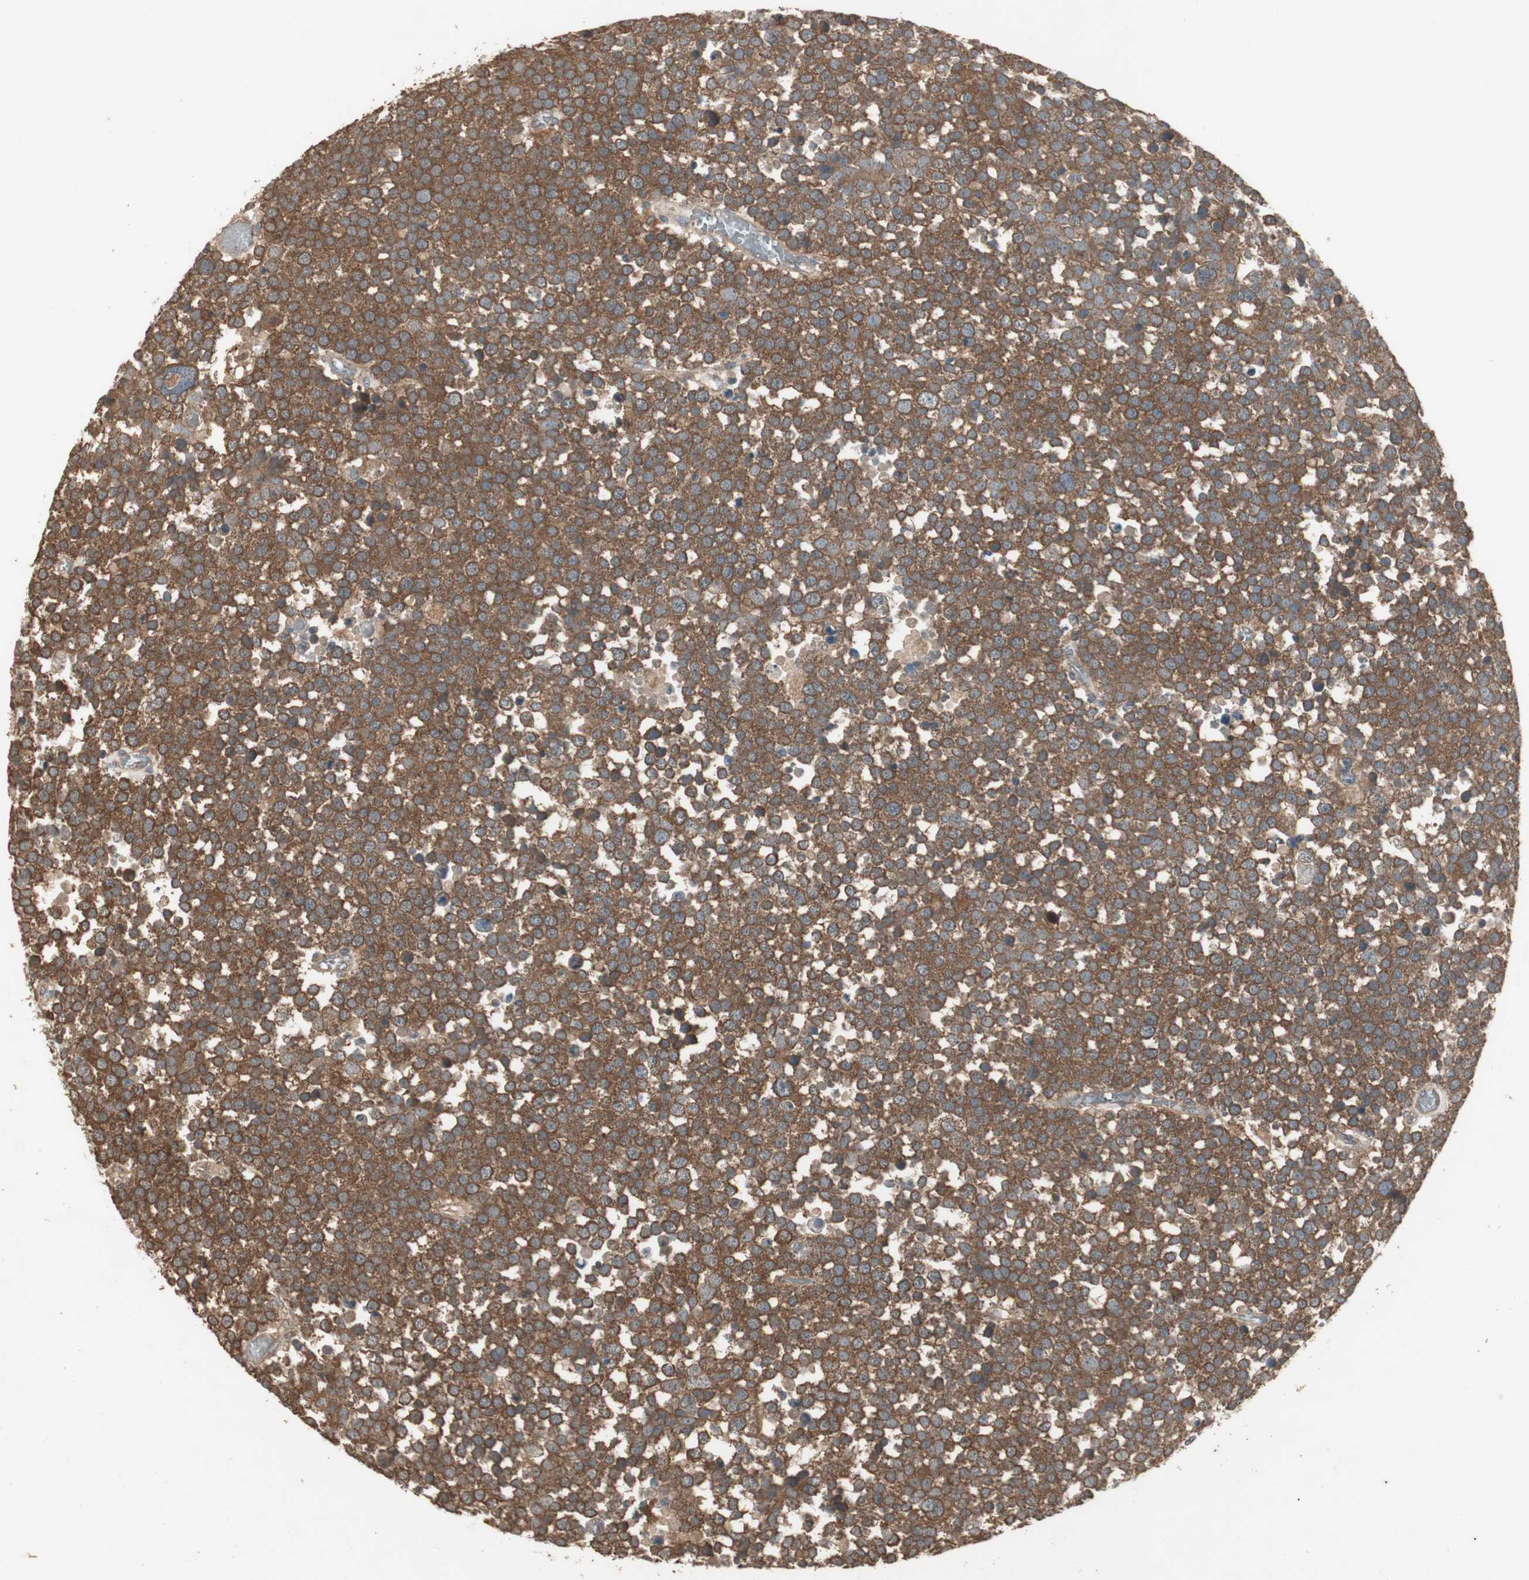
{"staining": {"intensity": "strong", "quantity": ">75%", "location": "cytoplasmic/membranous"}, "tissue": "testis cancer", "cell_type": "Tumor cells", "image_type": "cancer", "snomed": [{"axis": "morphology", "description": "Seminoma, NOS"}, {"axis": "topography", "description": "Testis"}], "caption": "A high amount of strong cytoplasmic/membranous expression is identified in about >75% of tumor cells in testis cancer (seminoma) tissue.", "gene": "UBAC1", "patient": {"sex": "male", "age": 71}}